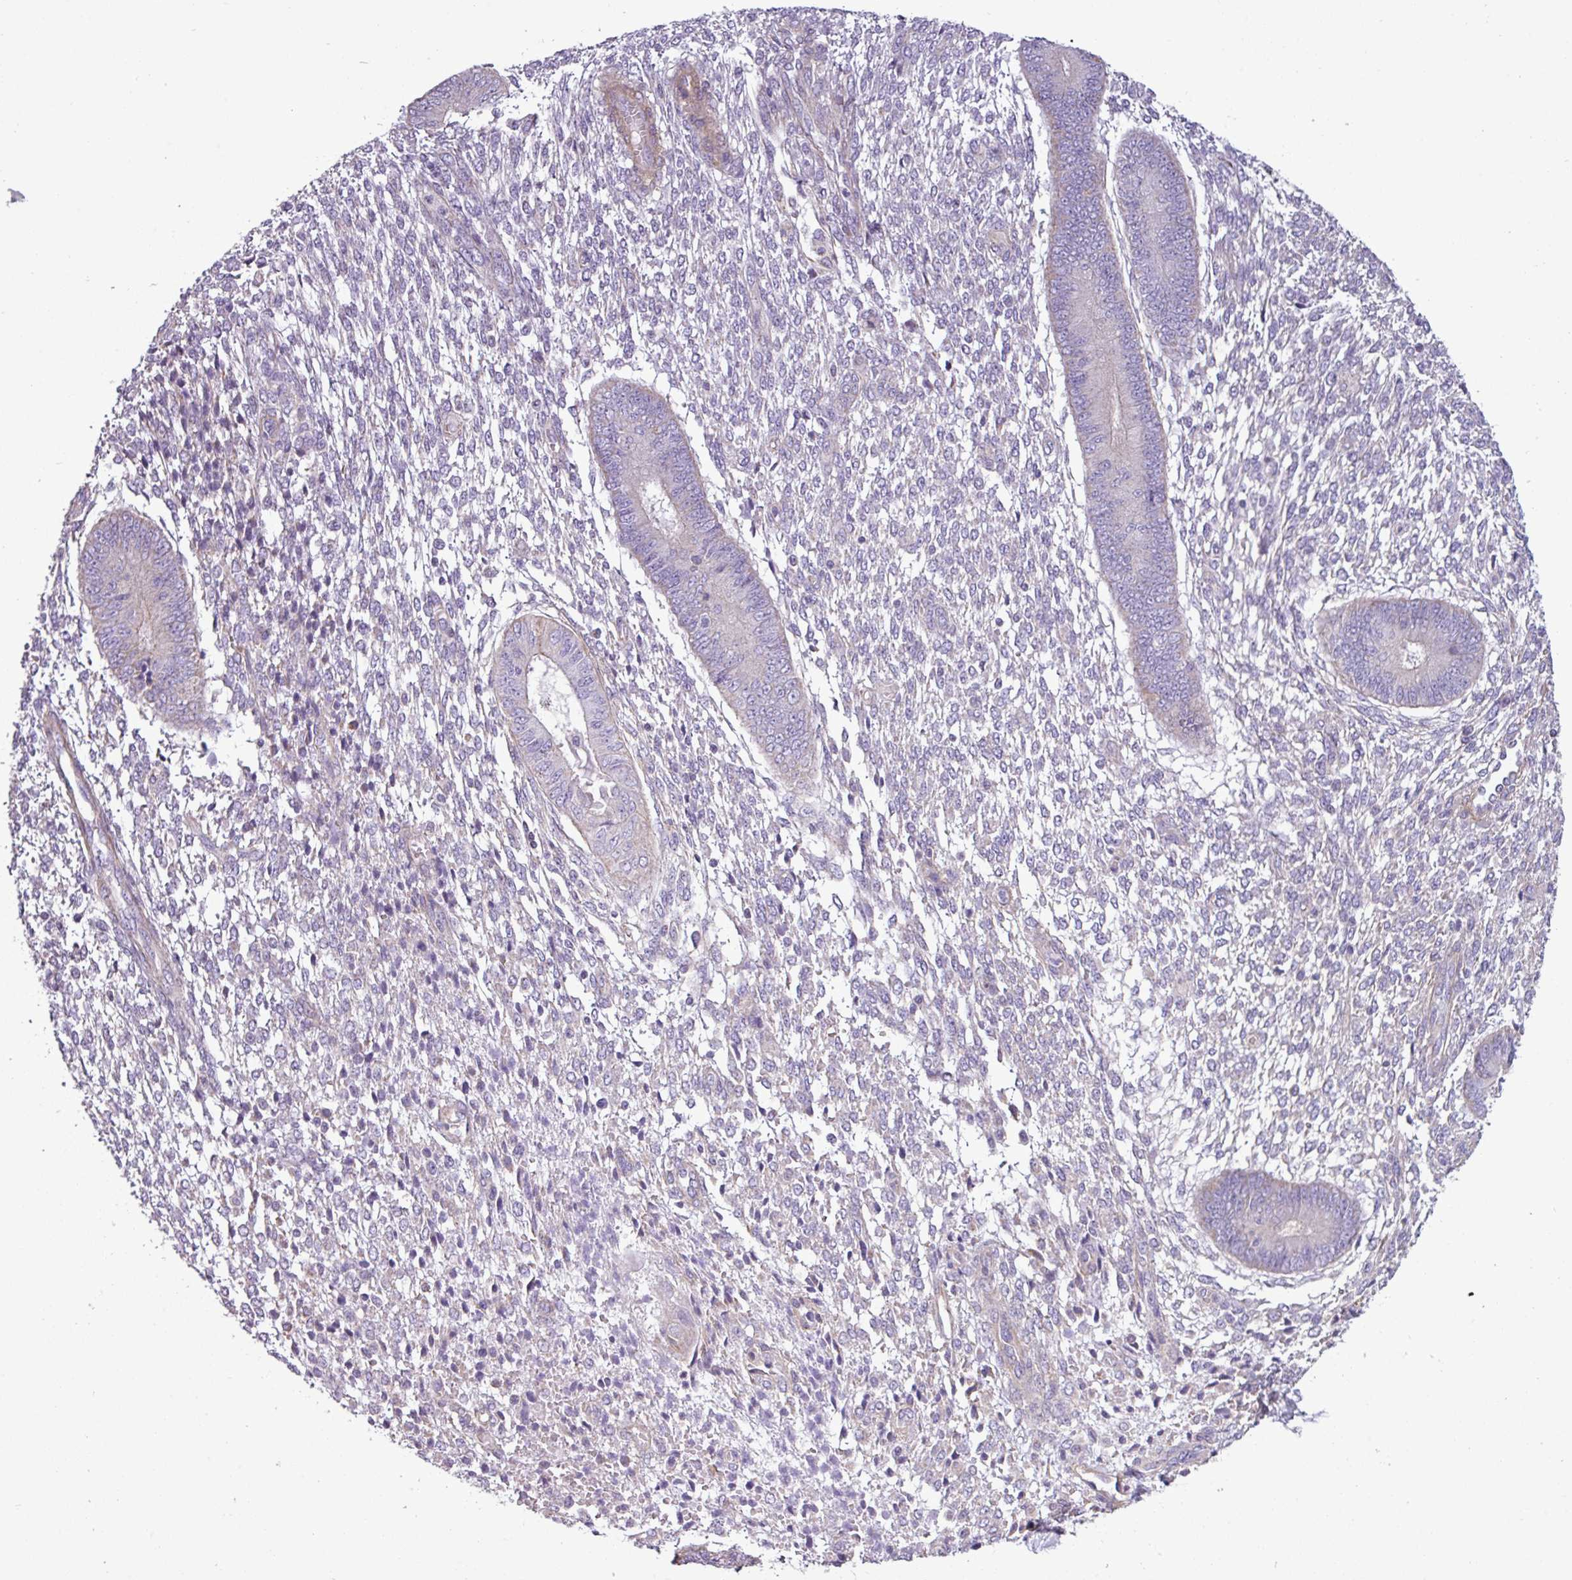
{"staining": {"intensity": "negative", "quantity": "none", "location": "none"}, "tissue": "endometrium", "cell_type": "Cells in endometrial stroma", "image_type": "normal", "snomed": [{"axis": "morphology", "description": "Normal tissue, NOS"}, {"axis": "topography", "description": "Endometrium"}], "caption": "Normal endometrium was stained to show a protein in brown. There is no significant expression in cells in endometrial stroma. The staining is performed using DAB brown chromogen with nuclei counter-stained in using hematoxylin.", "gene": "BTN2A2", "patient": {"sex": "female", "age": 49}}